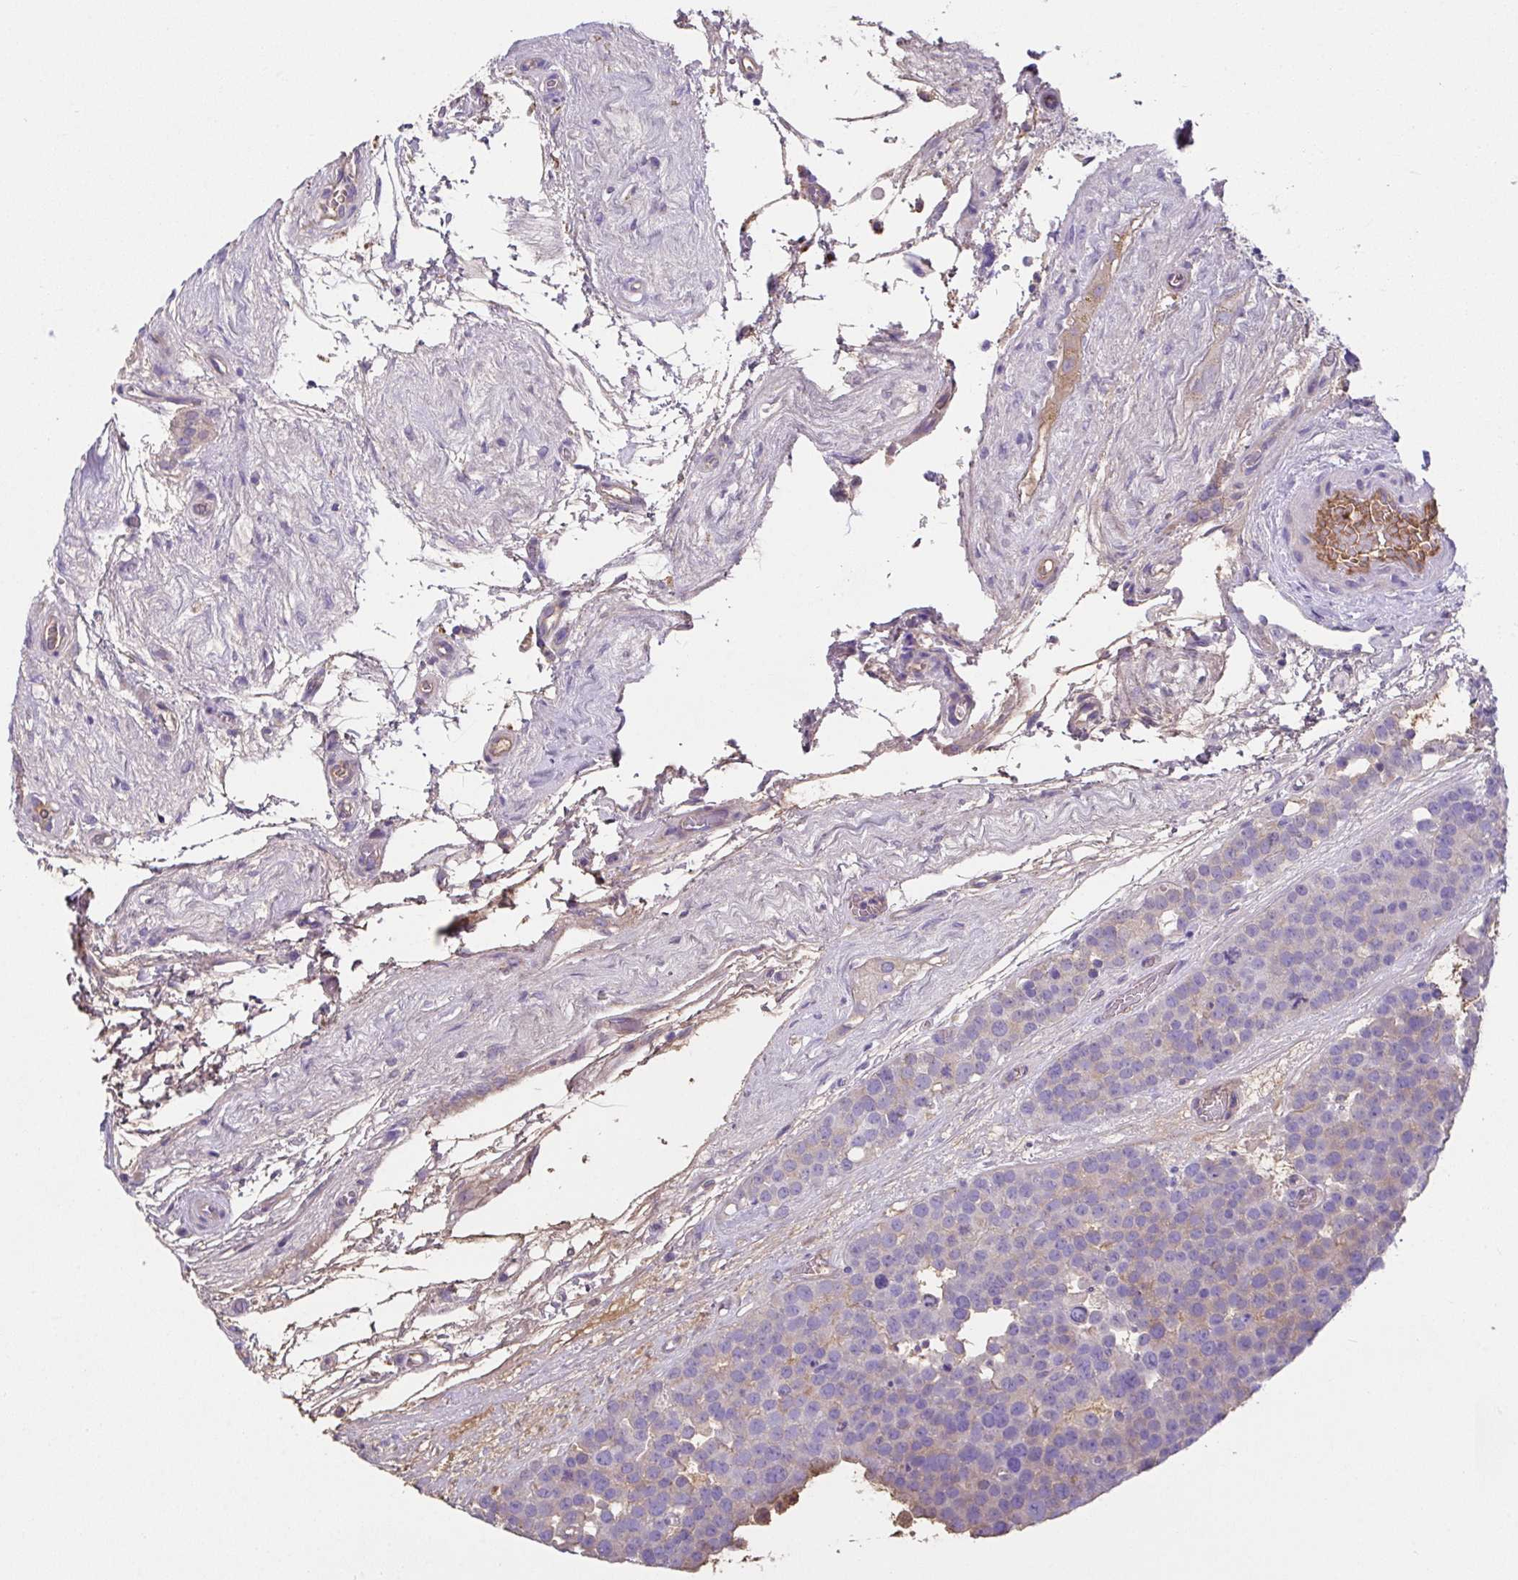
{"staining": {"intensity": "weak", "quantity": "<25%", "location": "cytoplasmic/membranous"}, "tissue": "testis cancer", "cell_type": "Tumor cells", "image_type": "cancer", "snomed": [{"axis": "morphology", "description": "Seminoma, NOS"}, {"axis": "topography", "description": "Testis"}], "caption": "Protein analysis of seminoma (testis) displays no significant staining in tumor cells. The staining is performed using DAB brown chromogen with nuclei counter-stained in using hematoxylin.", "gene": "ZNF813", "patient": {"sex": "male", "age": 71}}